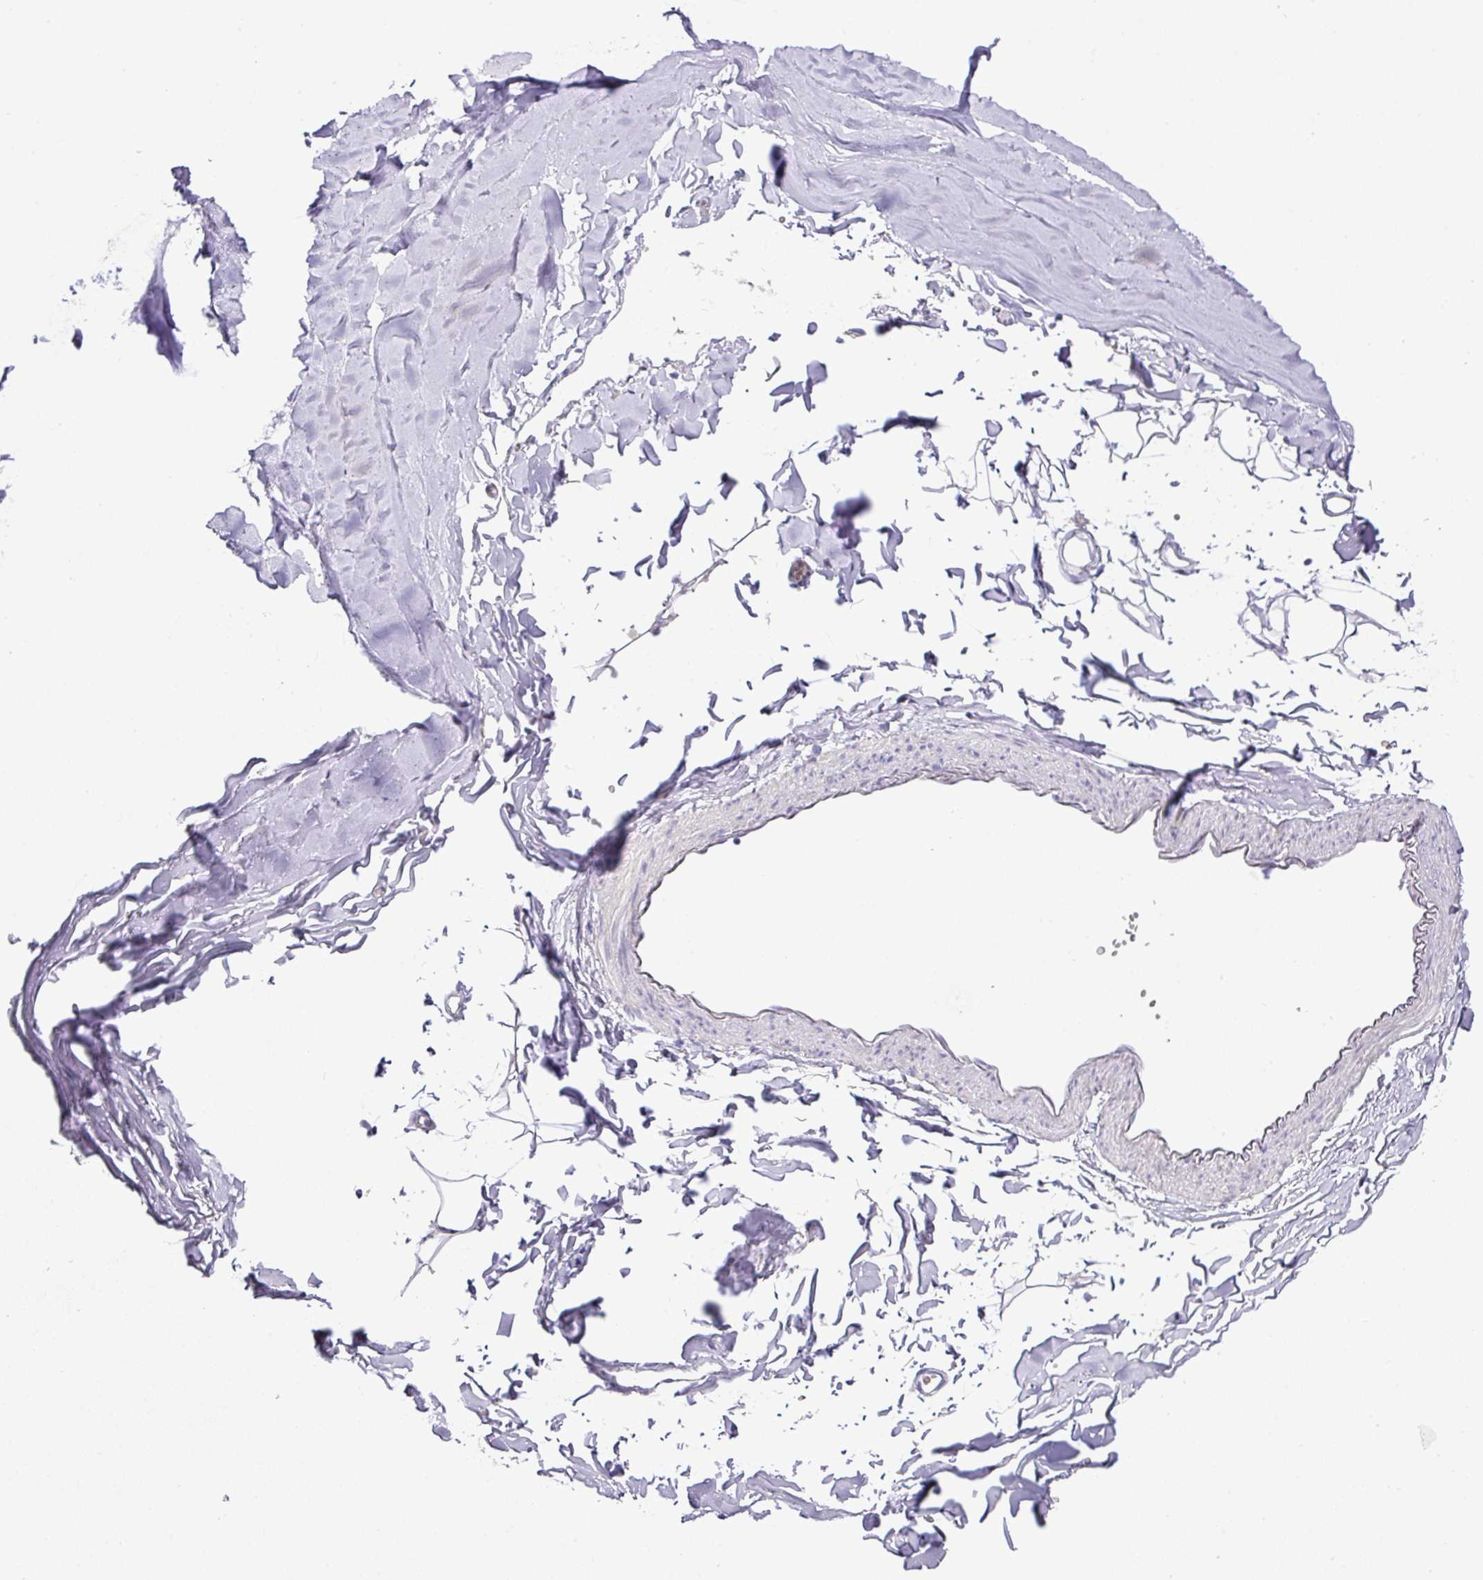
{"staining": {"intensity": "negative", "quantity": "none", "location": "none"}, "tissue": "adipose tissue", "cell_type": "Adipocytes", "image_type": "normal", "snomed": [{"axis": "morphology", "description": "Normal tissue, NOS"}, {"axis": "topography", "description": "Cartilage tissue"}, {"axis": "topography", "description": "Bronchus"}, {"axis": "topography", "description": "Peripheral nerve tissue"}], "caption": "The IHC histopathology image has no significant staining in adipocytes of adipose tissue.", "gene": "TARM1", "patient": {"sex": "female", "age": 59}}